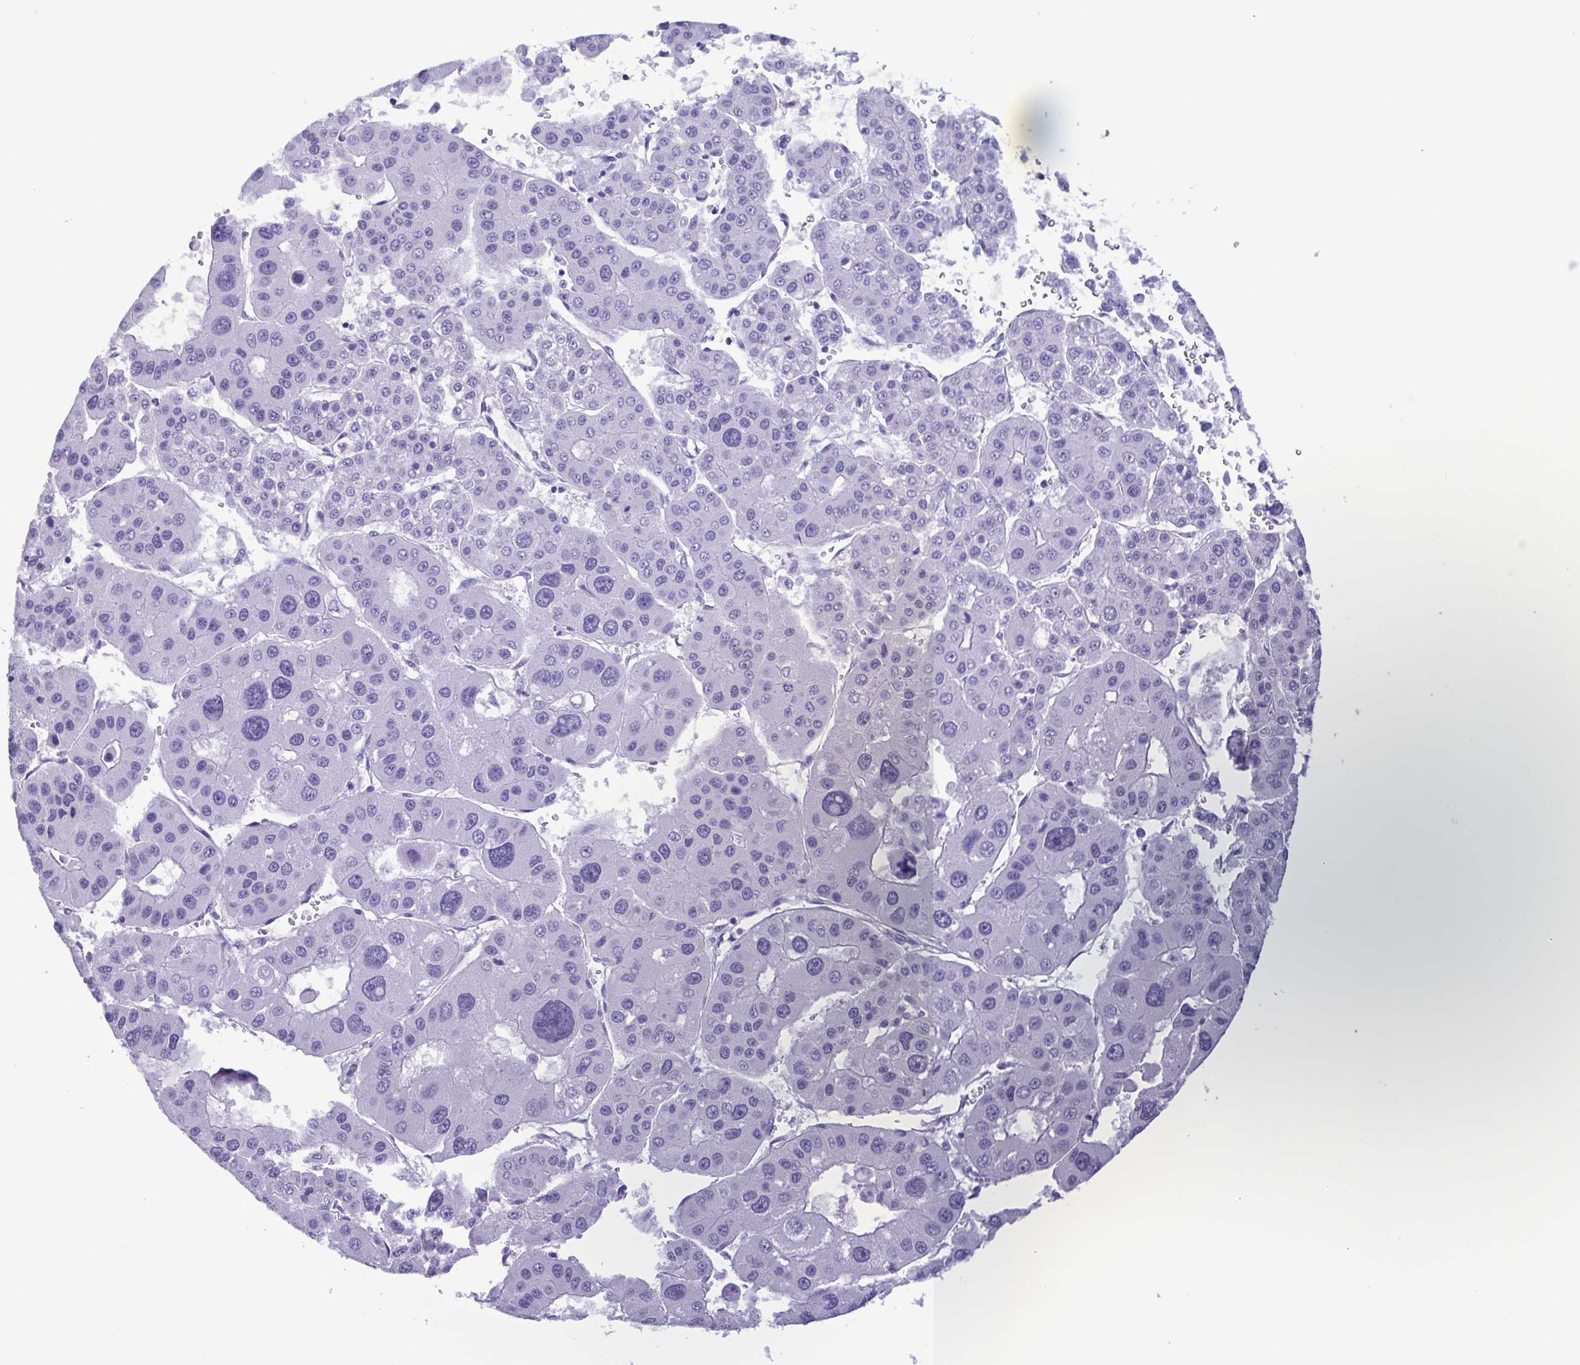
{"staining": {"intensity": "negative", "quantity": "none", "location": "none"}, "tissue": "liver cancer", "cell_type": "Tumor cells", "image_type": "cancer", "snomed": [{"axis": "morphology", "description": "Carcinoma, Hepatocellular, NOS"}, {"axis": "topography", "description": "Liver"}], "caption": "High power microscopy histopathology image of an IHC photomicrograph of liver cancer (hepatocellular carcinoma), revealing no significant staining in tumor cells.", "gene": "LTF", "patient": {"sex": "male", "age": 73}}